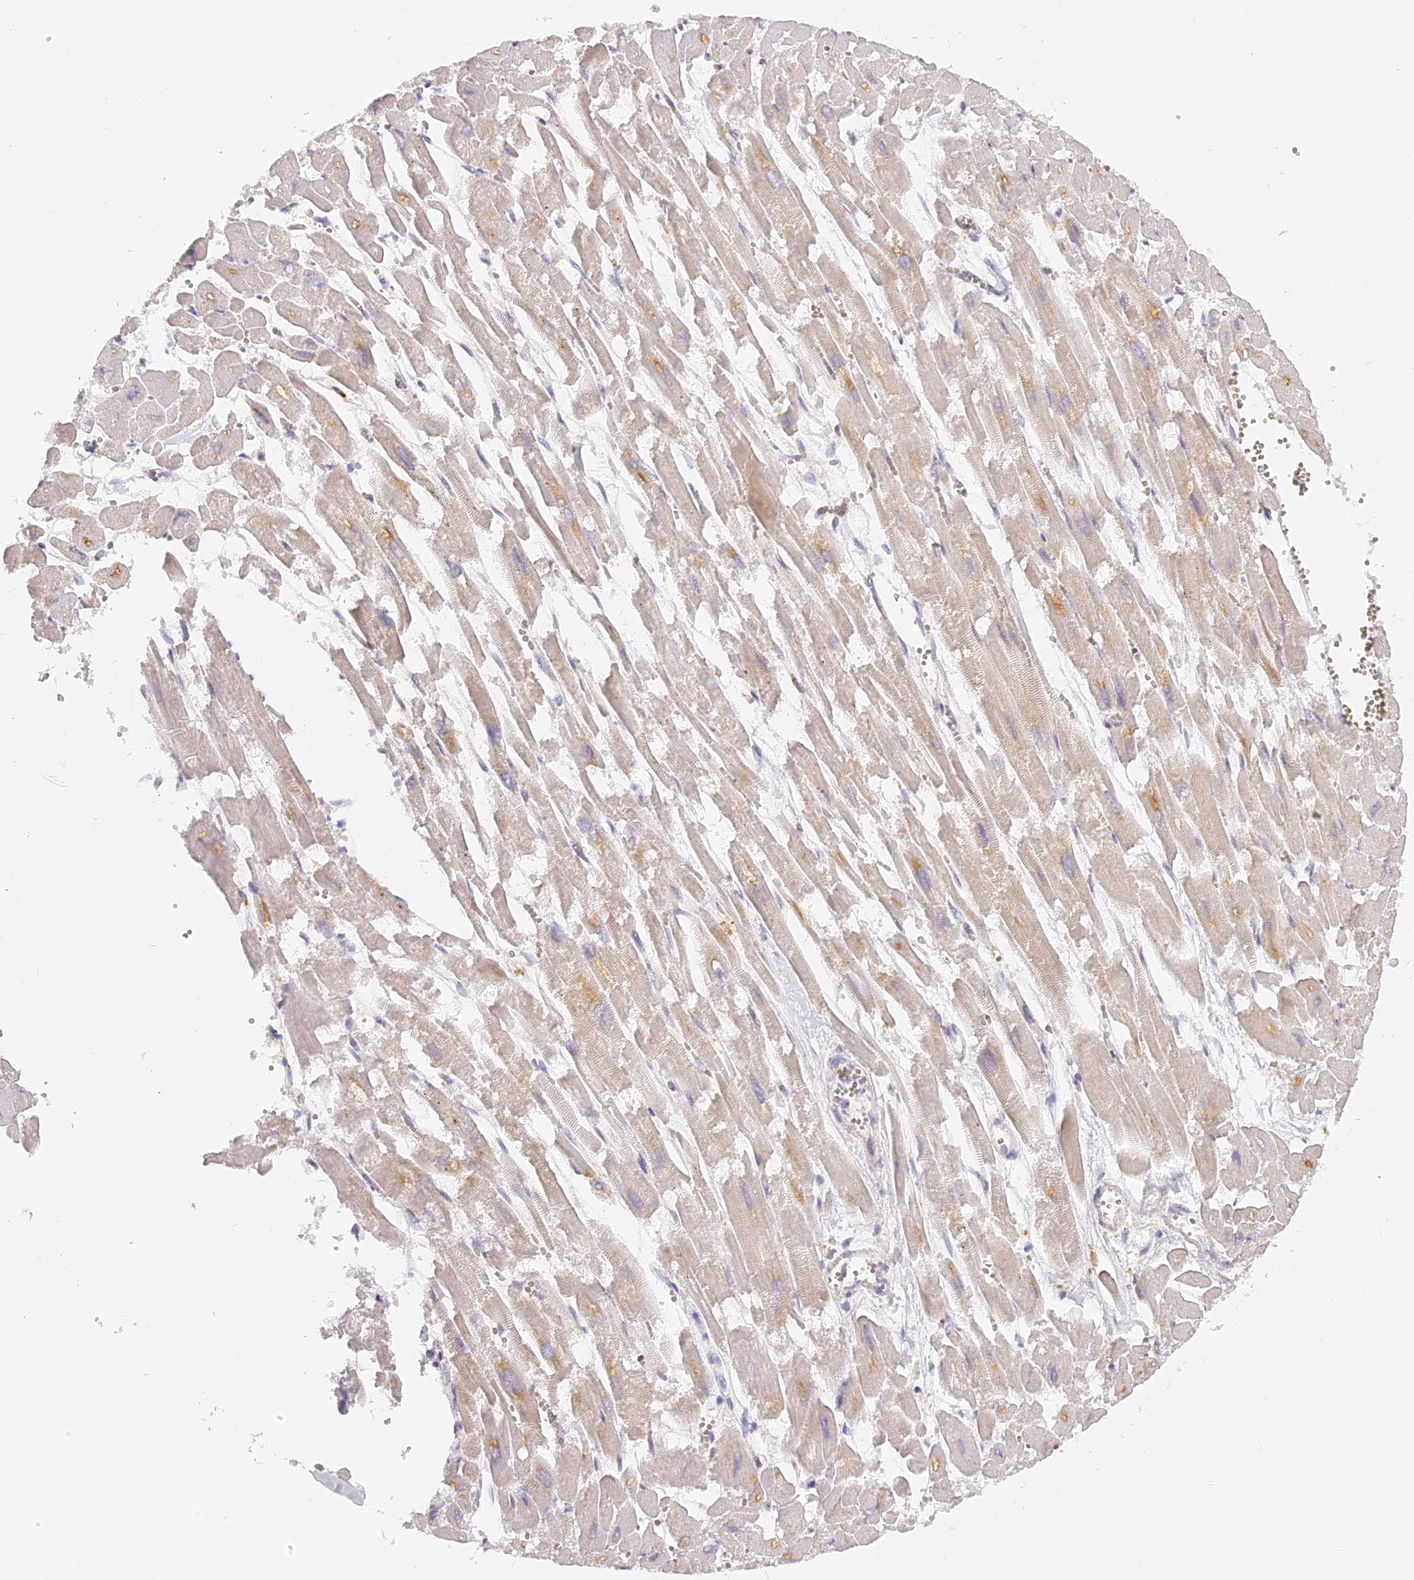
{"staining": {"intensity": "moderate", "quantity": "25%-75%", "location": "cytoplasmic/membranous"}, "tissue": "heart muscle", "cell_type": "Cardiomyocytes", "image_type": "normal", "snomed": [{"axis": "morphology", "description": "Normal tissue, NOS"}, {"axis": "topography", "description": "Heart"}], "caption": "Immunohistochemistry of unremarkable human heart muscle displays medium levels of moderate cytoplasmic/membranous expression in approximately 25%-75% of cardiomyocytes.", "gene": "LAMP2", "patient": {"sex": "male", "age": 54}}